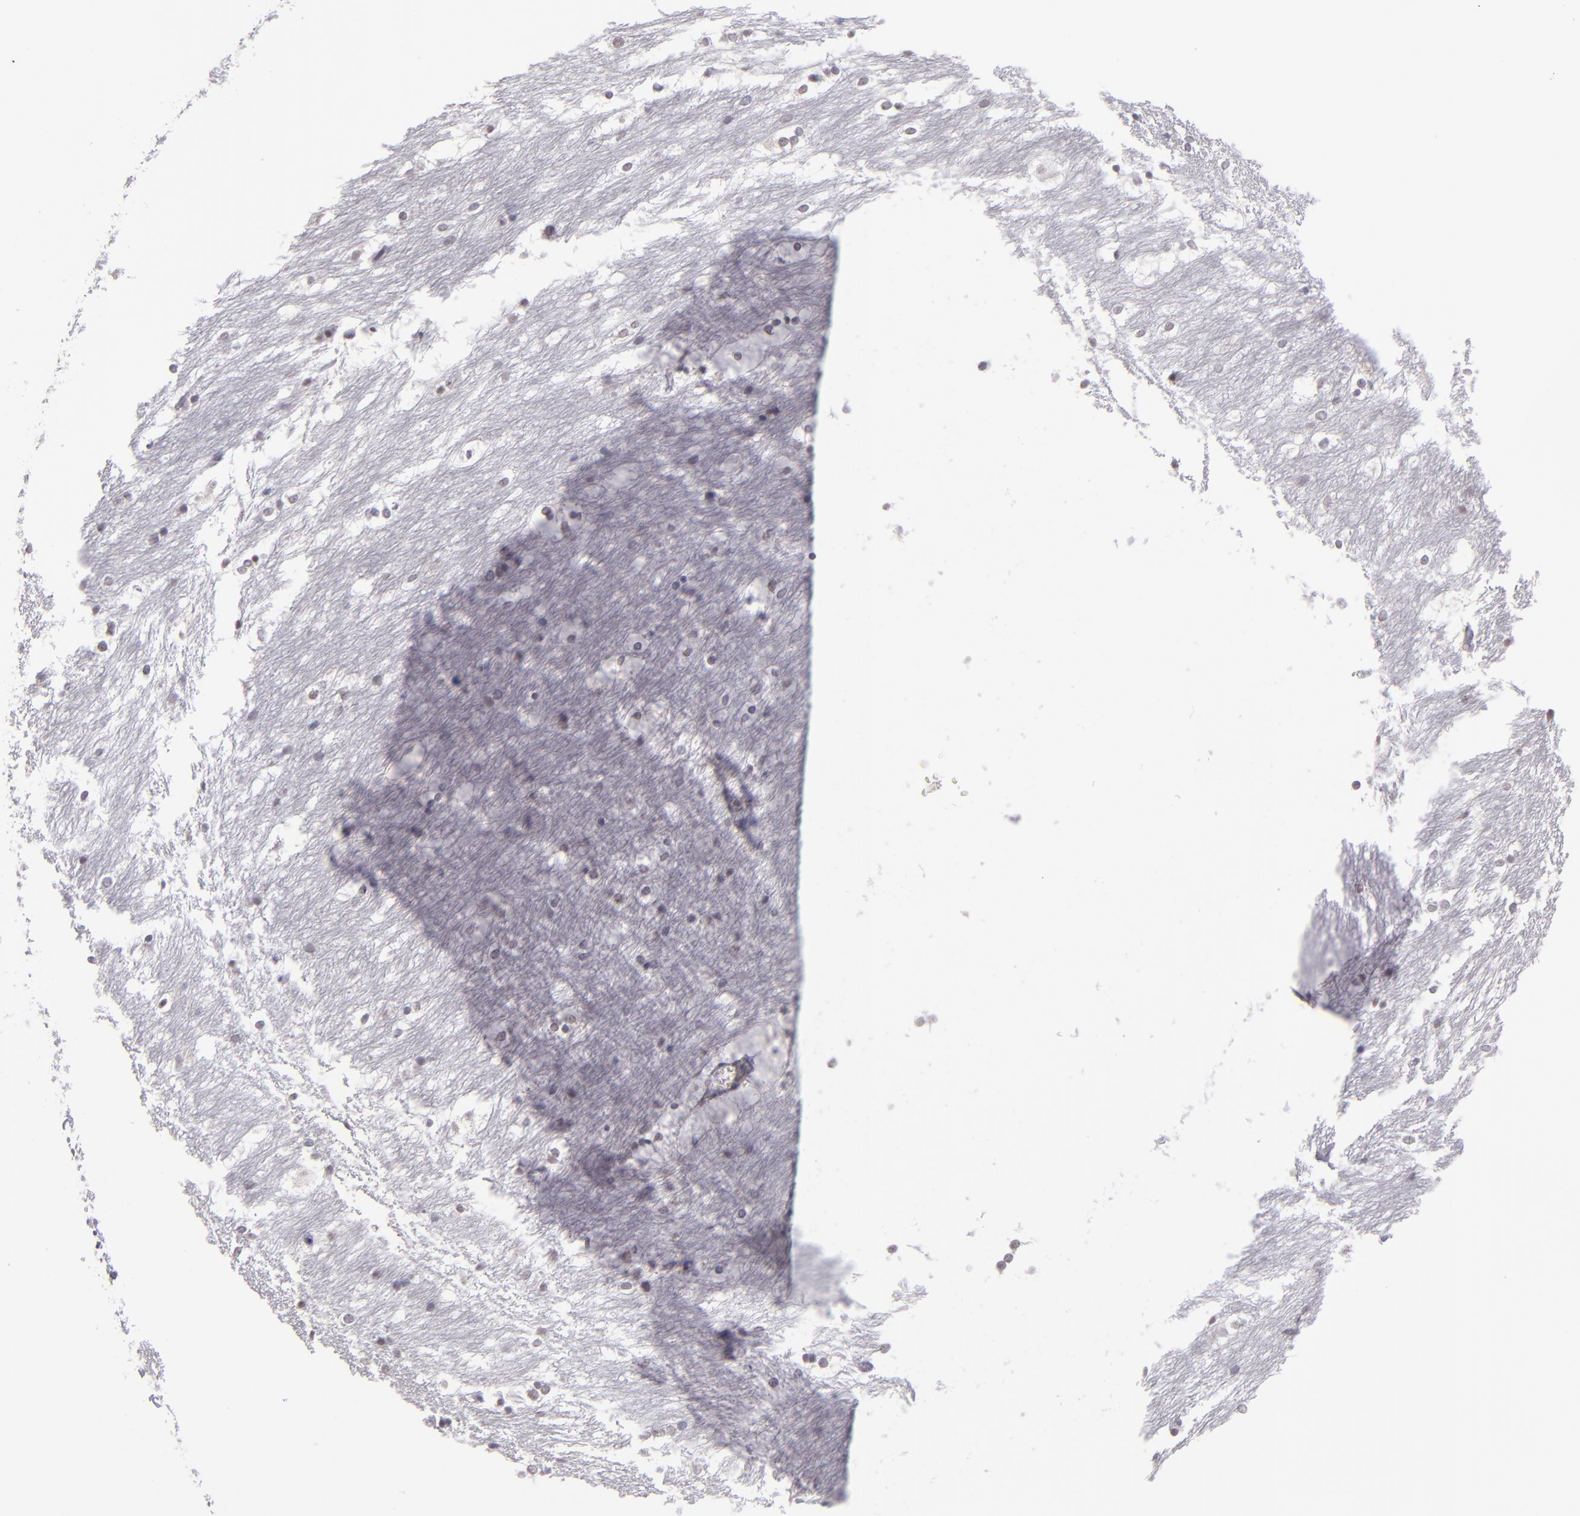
{"staining": {"intensity": "negative", "quantity": "none", "location": "none"}, "tissue": "caudate", "cell_type": "Glial cells", "image_type": "normal", "snomed": [{"axis": "morphology", "description": "Normal tissue, NOS"}, {"axis": "topography", "description": "Lateral ventricle wall"}], "caption": "Glial cells are negative for protein expression in benign human caudate. (Stains: DAB immunohistochemistry with hematoxylin counter stain, Microscopy: brightfield microscopy at high magnification).", "gene": "OTUB2", "patient": {"sex": "female", "age": 19}}